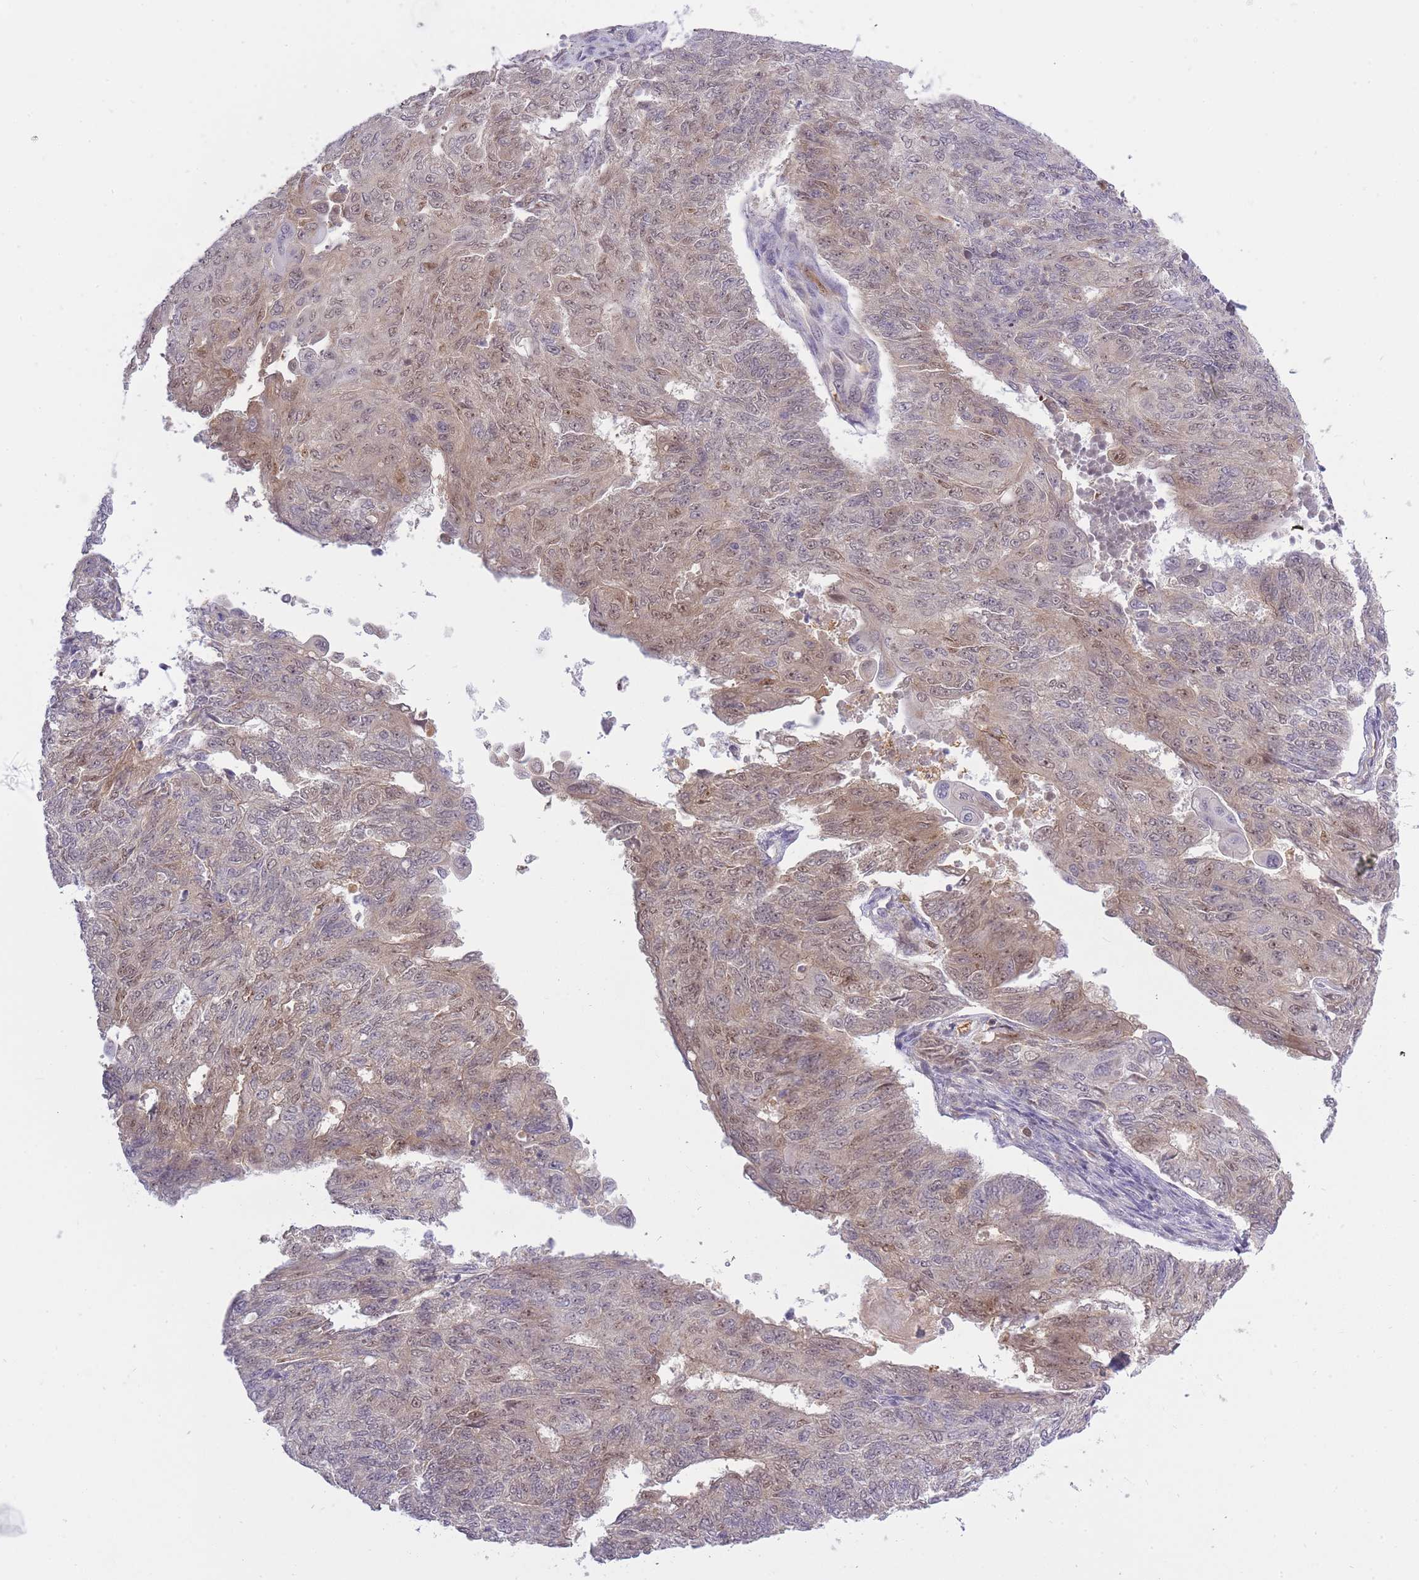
{"staining": {"intensity": "weak", "quantity": "25%-75%", "location": "cytoplasmic/membranous,nuclear"}, "tissue": "endometrial cancer", "cell_type": "Tumor cells", "image_type": "cancer", "snomed": [{"axis": "morphology", "description": "Adenocarcinoma, NOS"}, {"axis": "topography", "description": "Endometrium"}], "caption": "Immunohistochemistry micrograph of neoplastic tissue: endometrial adenocarcinoma stained using immunohistochemistry (IHC) exhibits low levels of weak protein expression localized specifically in the cytoplasmic/membranous and nuclear of tumor cells, appearing as a cytoplasmic/membranous and nuclear brown color.", "gene": "CXorf38", "patient": {"sex": "female", "age": 32}}